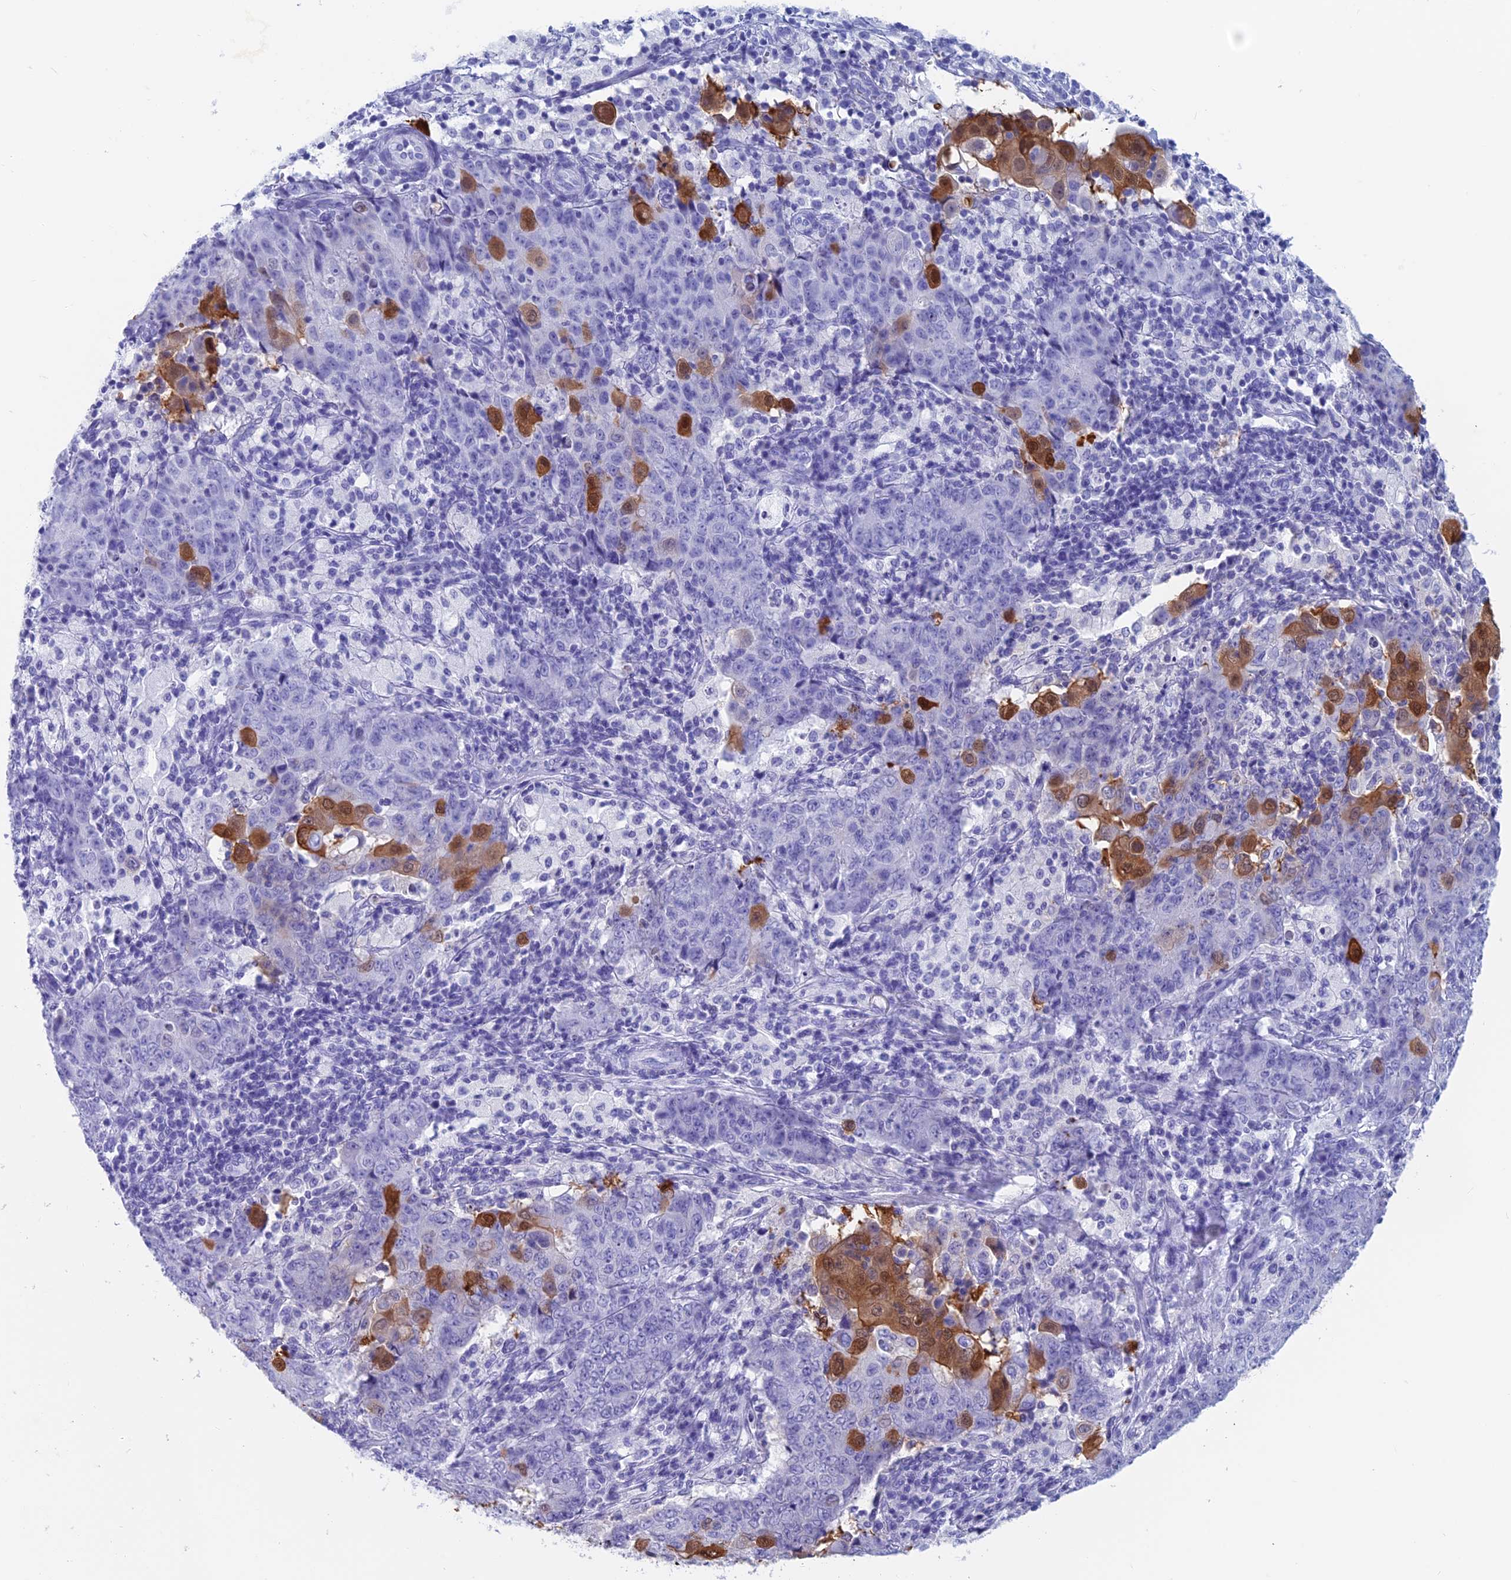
{"staining": {"intensity": "strong", "quantity": "<25%", "location": "cytoplasmic/membranous,nuclear"}, "tissue": "ovarian cancer", "cell_type": "Tumor cells", "image_type": "cancer", "snomed": [{"axis": "morphology", "description": "Carcinoma, endometroid"}, {"axis": "topography", "description": "Ovary"}], "caption": "High-power microscopy captured an IHC histopathology image of ovarian cancer, revealing strong cytoplasmic/membranous and nuclear expression in approximately <25% of tumor cells.", "gene": "CAPS", "patient": {"sex": "female", "age": 42}}